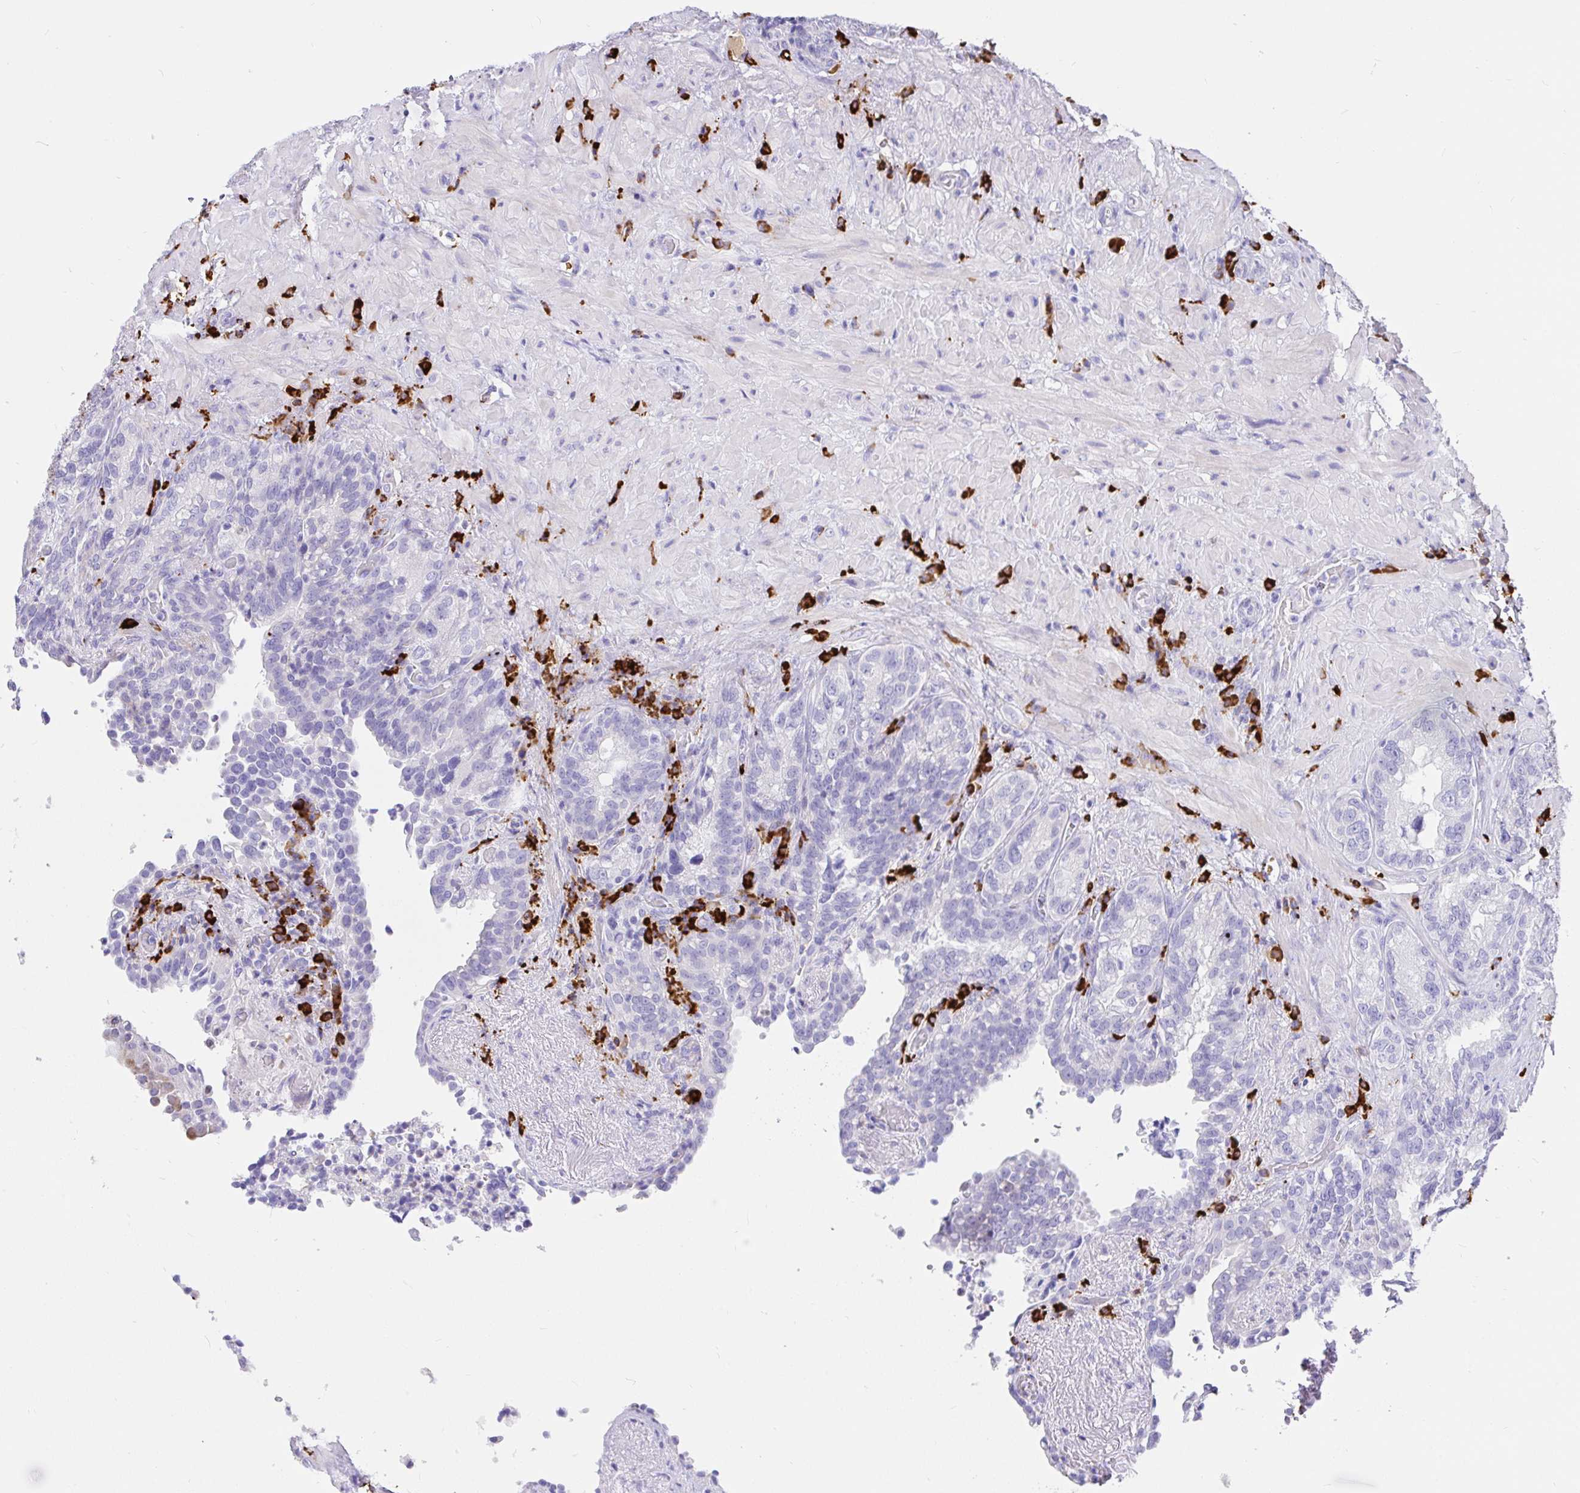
{"staining": {"intensity": "negative", "quantity": "none", "location": "none"}, "tissue": "seminal vesicle", "cell_type": "Glandular cells", "image_type": "normal", "snomed": [{"axis": "morphology", "description": "Normal tissue, NOS"}, {"axis": "topography", "description": "Seminal veicle"}], "caption": "Immunohistochemistry photomicrograph of benign seminal vesicle: human seminal vesicle stained with DAB exhibits no significant protein staining in glandular cells. Brightfield microscopy of immunohistochemistry (IHC) stained with DAB (3,3'-diaminobenzidine) (brown) and hematoxylin (blue), captured at high magnification.", "gene": "CCDC62", "patient": {"sex": "male", "age": 68}}